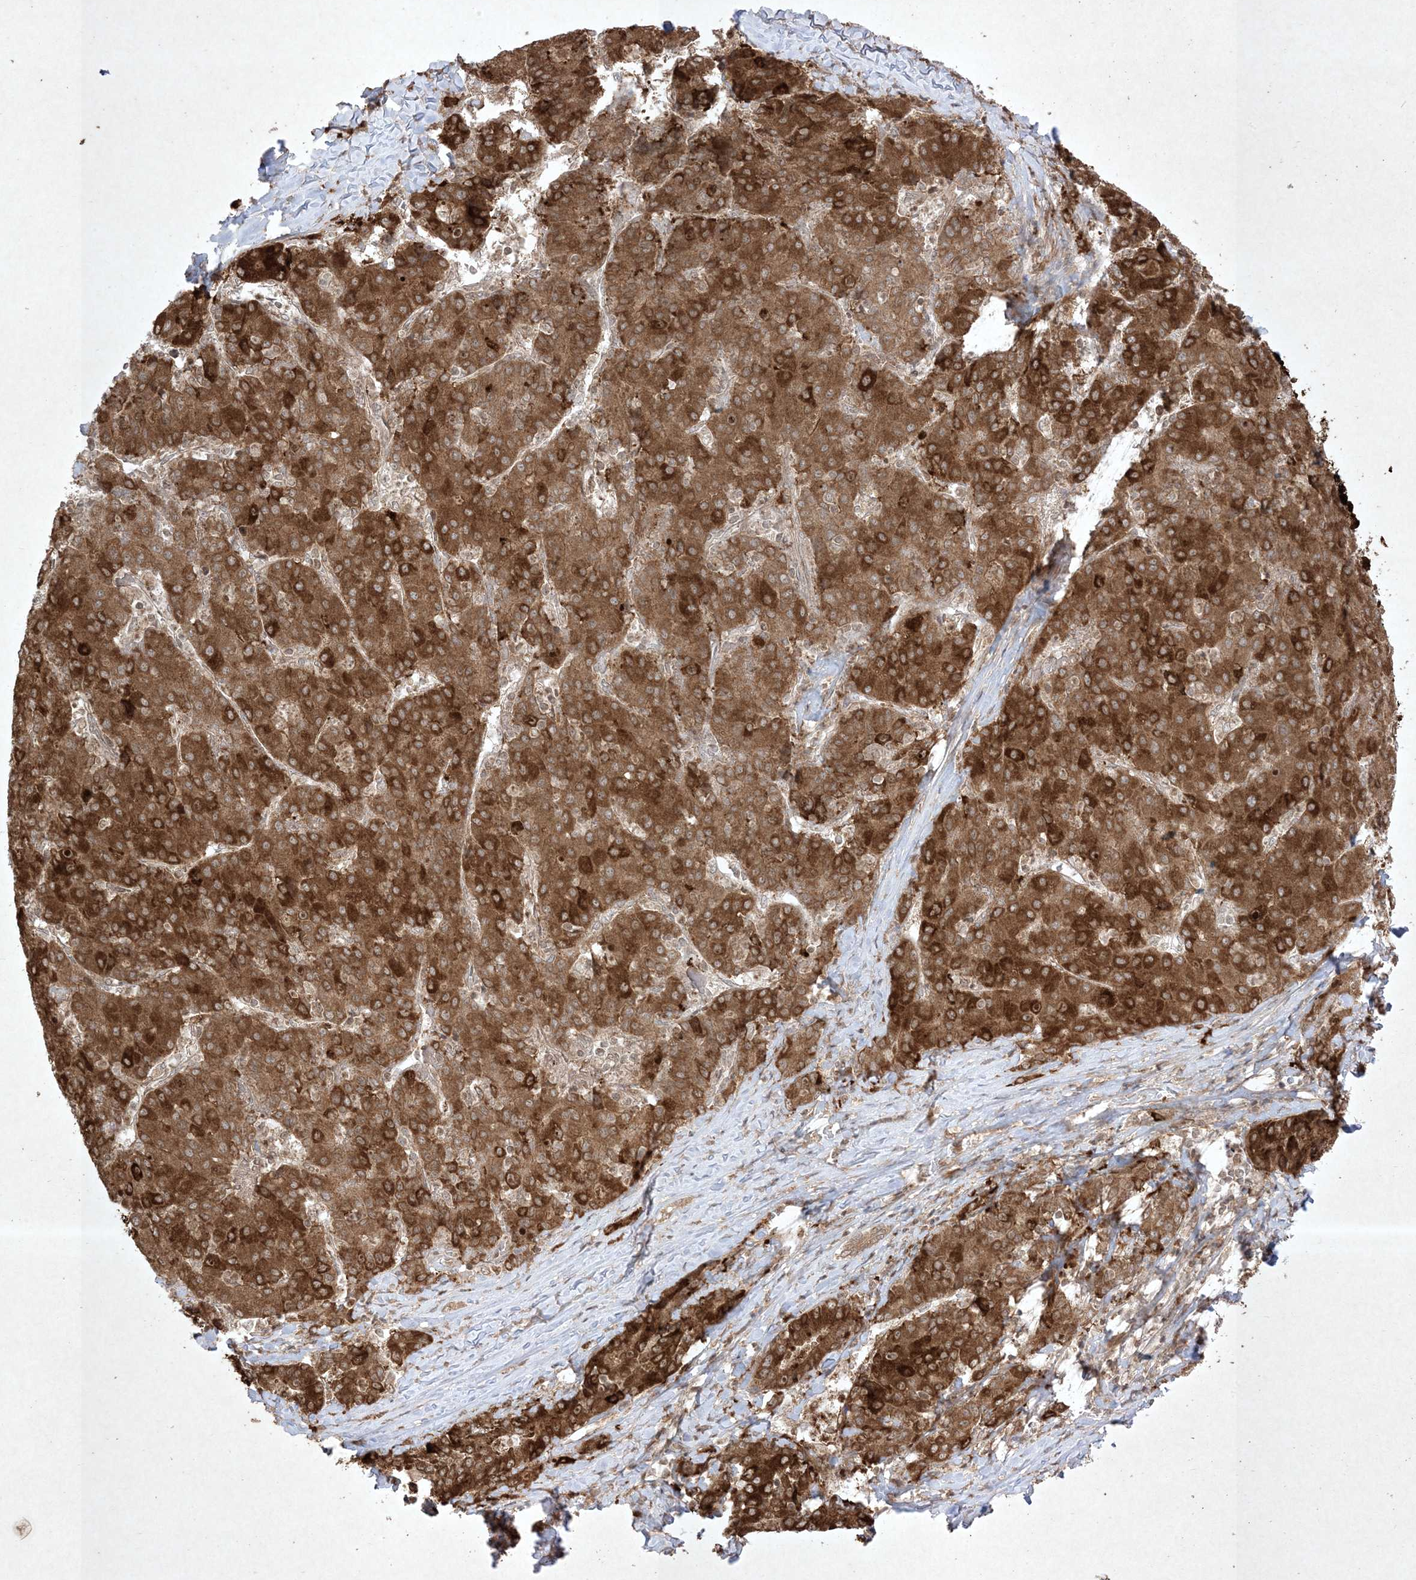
{"staining": {"intensity": "strong", "quantity": ">75%", "location": "cytoplasmic/membranous"}, "tissue": "liver cancer", "cell_type": "Tumor cells", "image_type": "cancer", "snomed": [{"axis": "morphology", "description": "Carcinoma, Hepatocellular, NOS"}, {"axis": "topography", "description": "Liver"}], "caption": "Immunohistochemical staining of human liver hepatocellular carcinoma reveals strong cytoplasmic/membranous protein expression in about >75% of tumor cells.", "gene": "PTK6", "patient": {"sex": "male", "age": 65}}